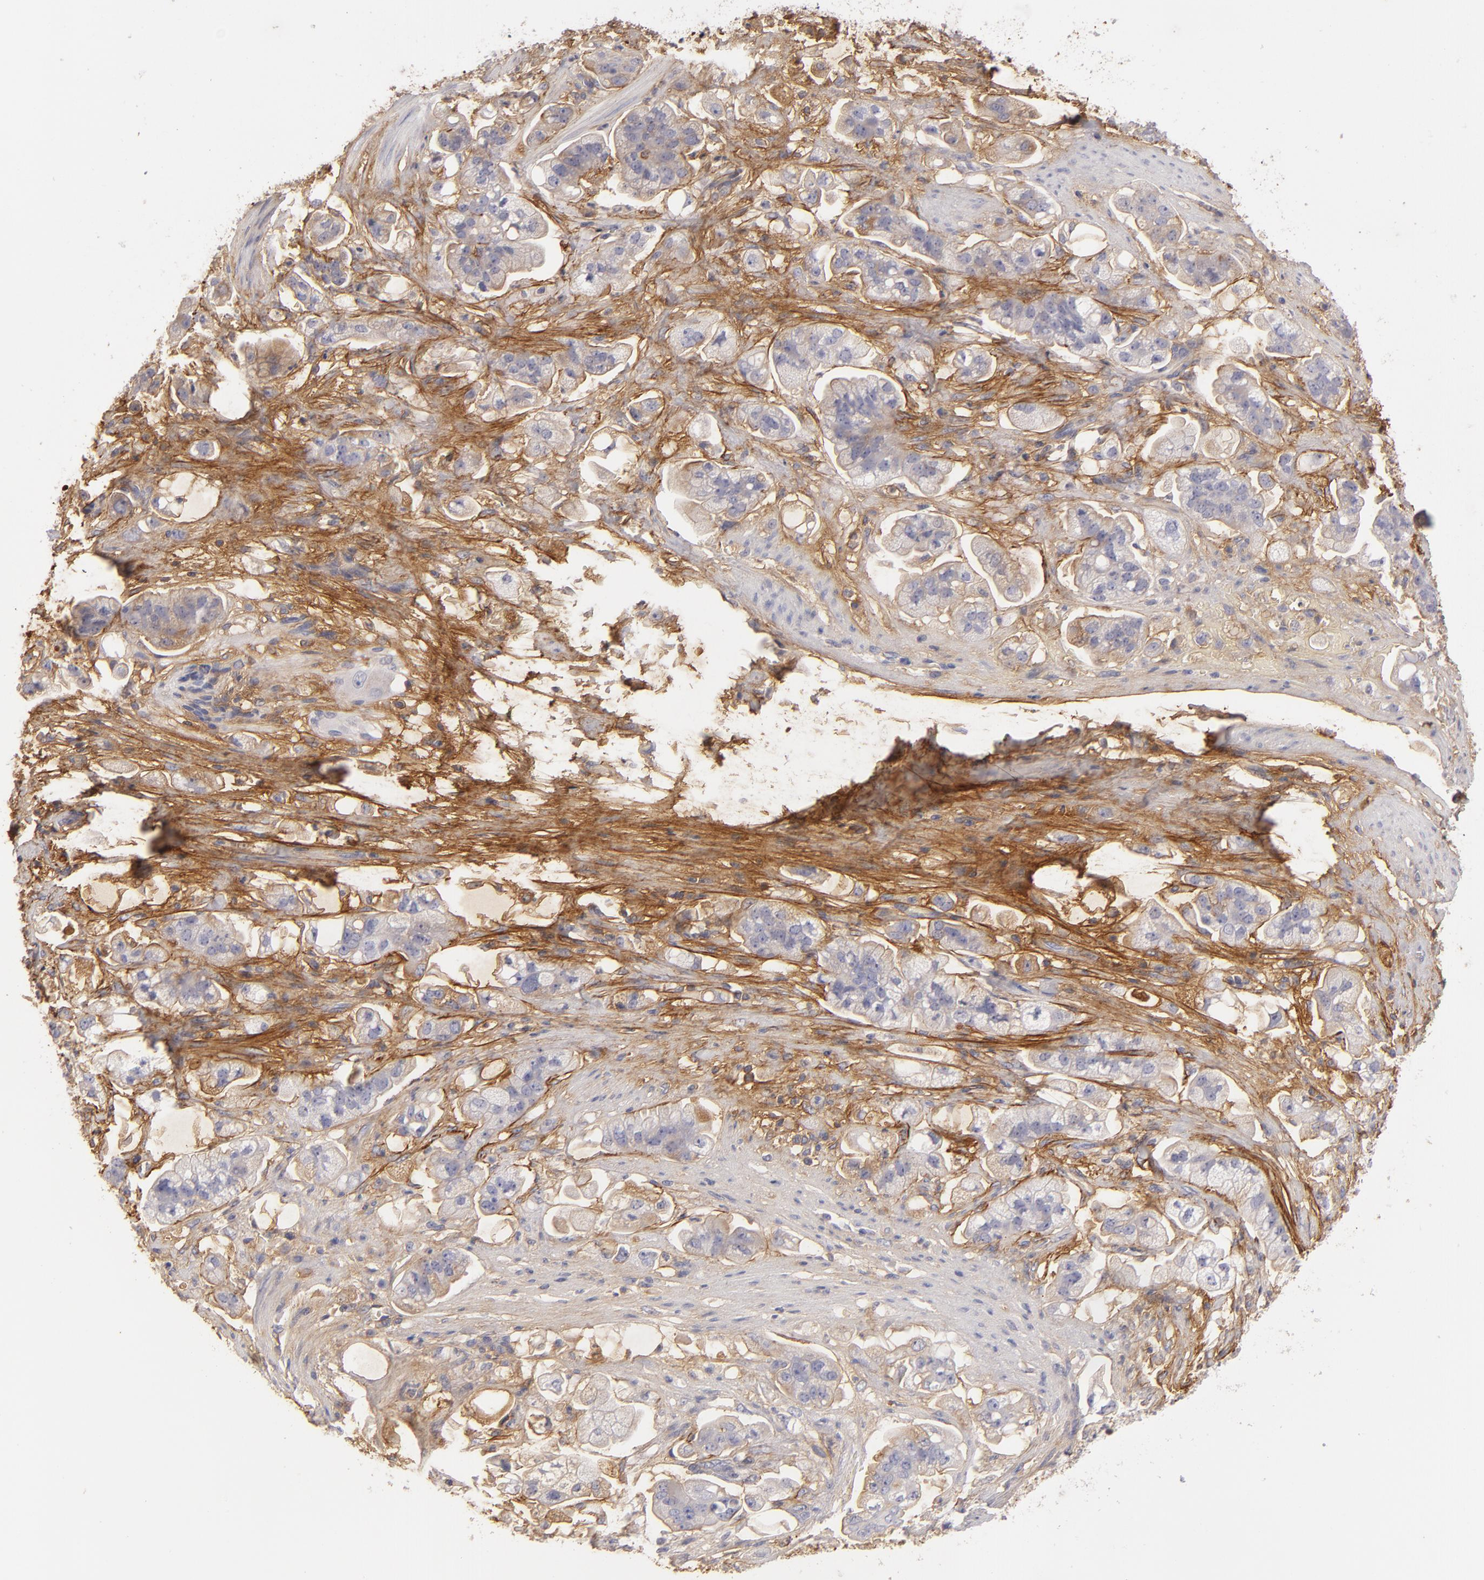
{"staining": {"intensity": "negative", "quantity": "none", "location": "none"}, "tissue": "stomach cancer", "cell_type": "Tumor cells", "image_type": "cancer", "snomed": [{"axis": "morphology", "description": "Adenocarcinoma, NOS"}, {"axis": "topography", "description": "Stomach"}], "caption": "A photomicrograph of human adenocarcinoma (stomach) is negative for staining in tumor cells.", "gene": "FBLN1", "patient": {"sex": "male", "age": 62}}